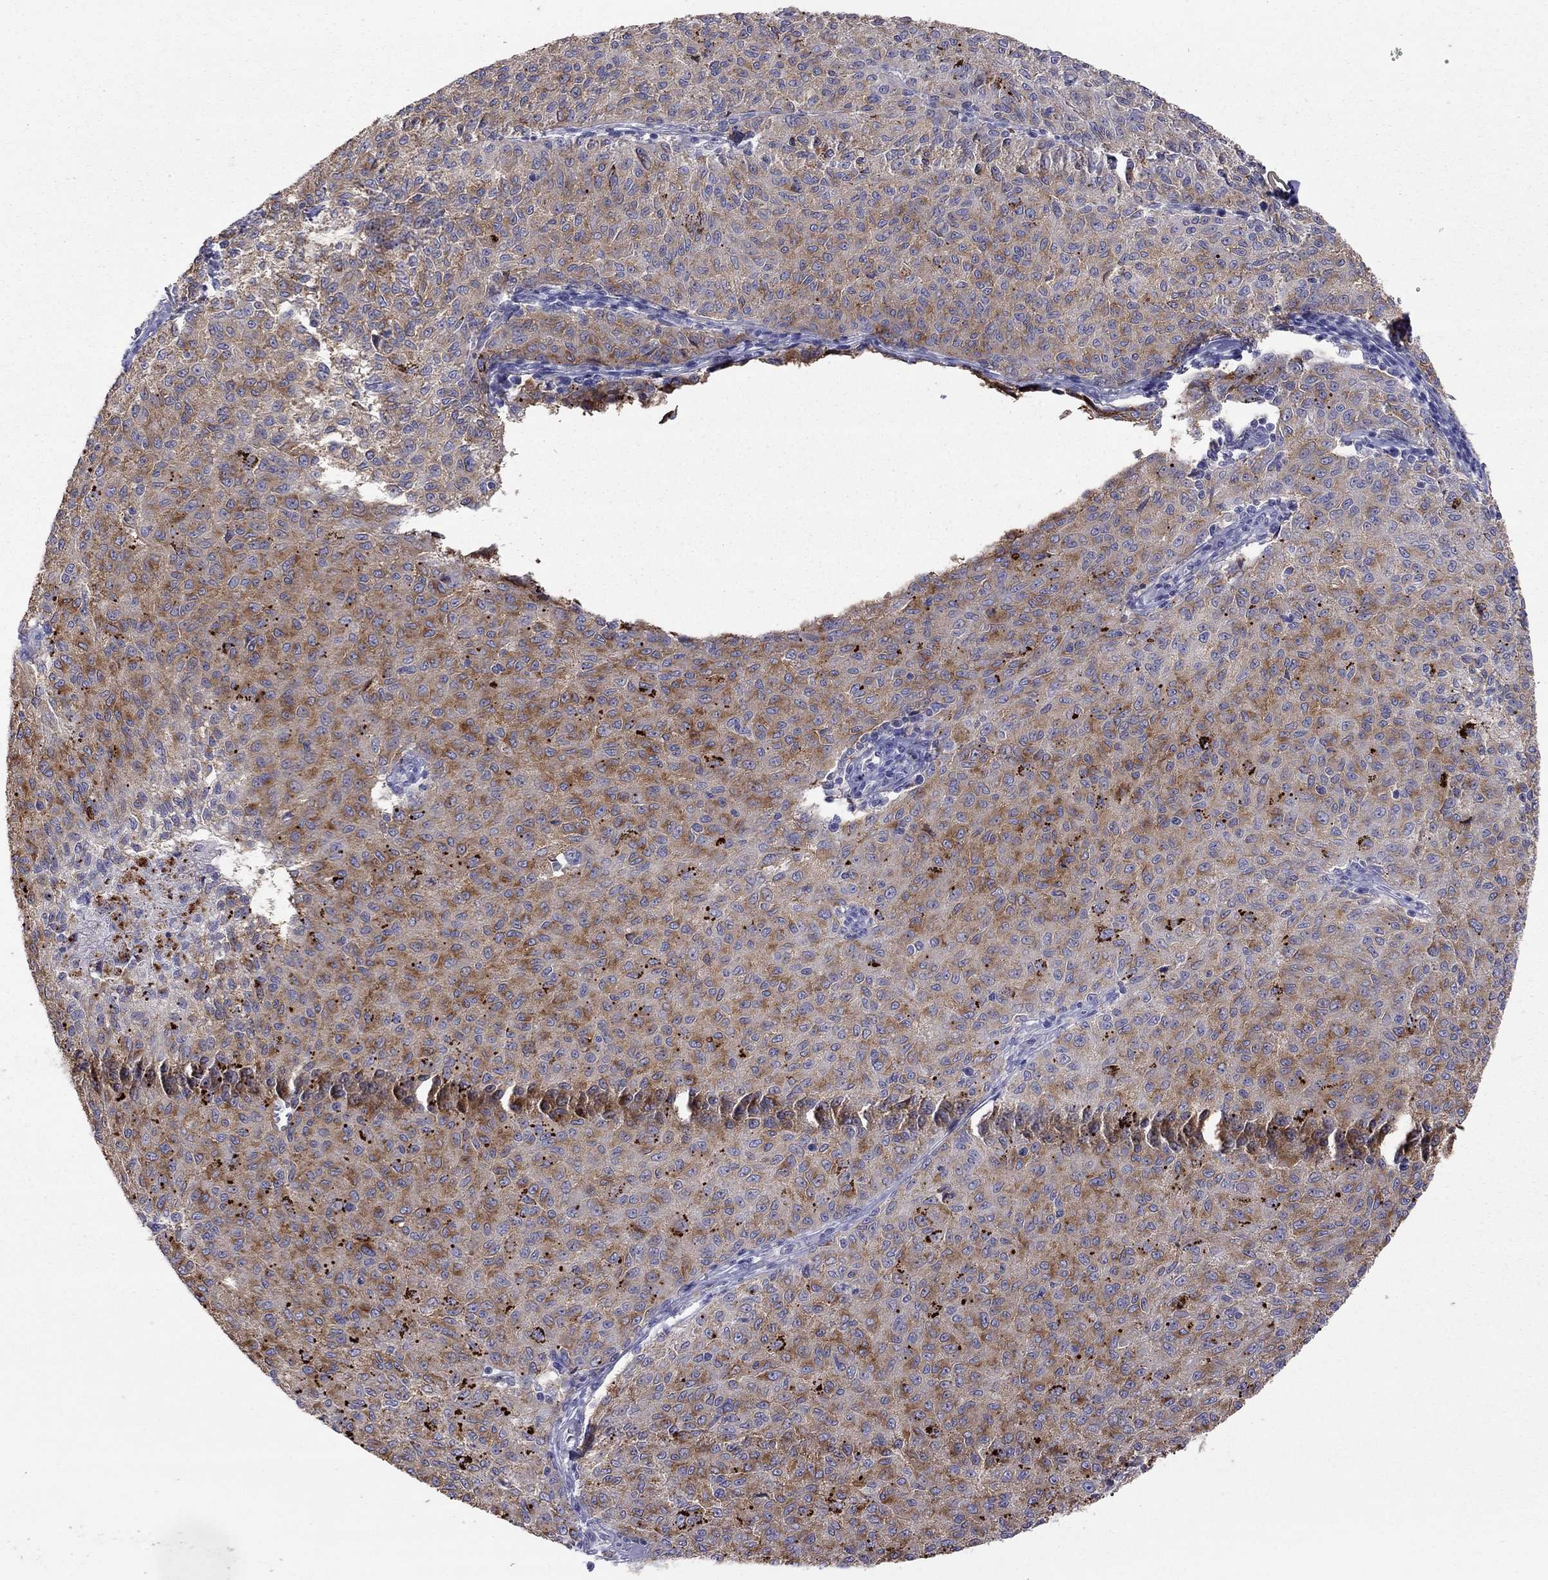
{"staining": {"intensity": "moderate", "quantity": "25%-75%", "location": "cytoplasmic/membranous"}, "tissue": "melanoma", "cell_type": "Tumor cells", "image_type": "cancer", "snomed": [{"axis": "morphology", "description": "Malignant melanoma, NOS"}, {"axis": "topography", "description": "Skin"}], "caption": "Immunohistochemical staining of melanoma displays medium levels of moderate cytoplasmic/membranous protein expression in about 25%-75% of tumor cells. The protein is stained brown, and the nuclei are stained in blue (DAB IHC with brightfield microscopy, high magnification).", "gene": "STAR", "patient": {"sex": "female", "age": 72}}